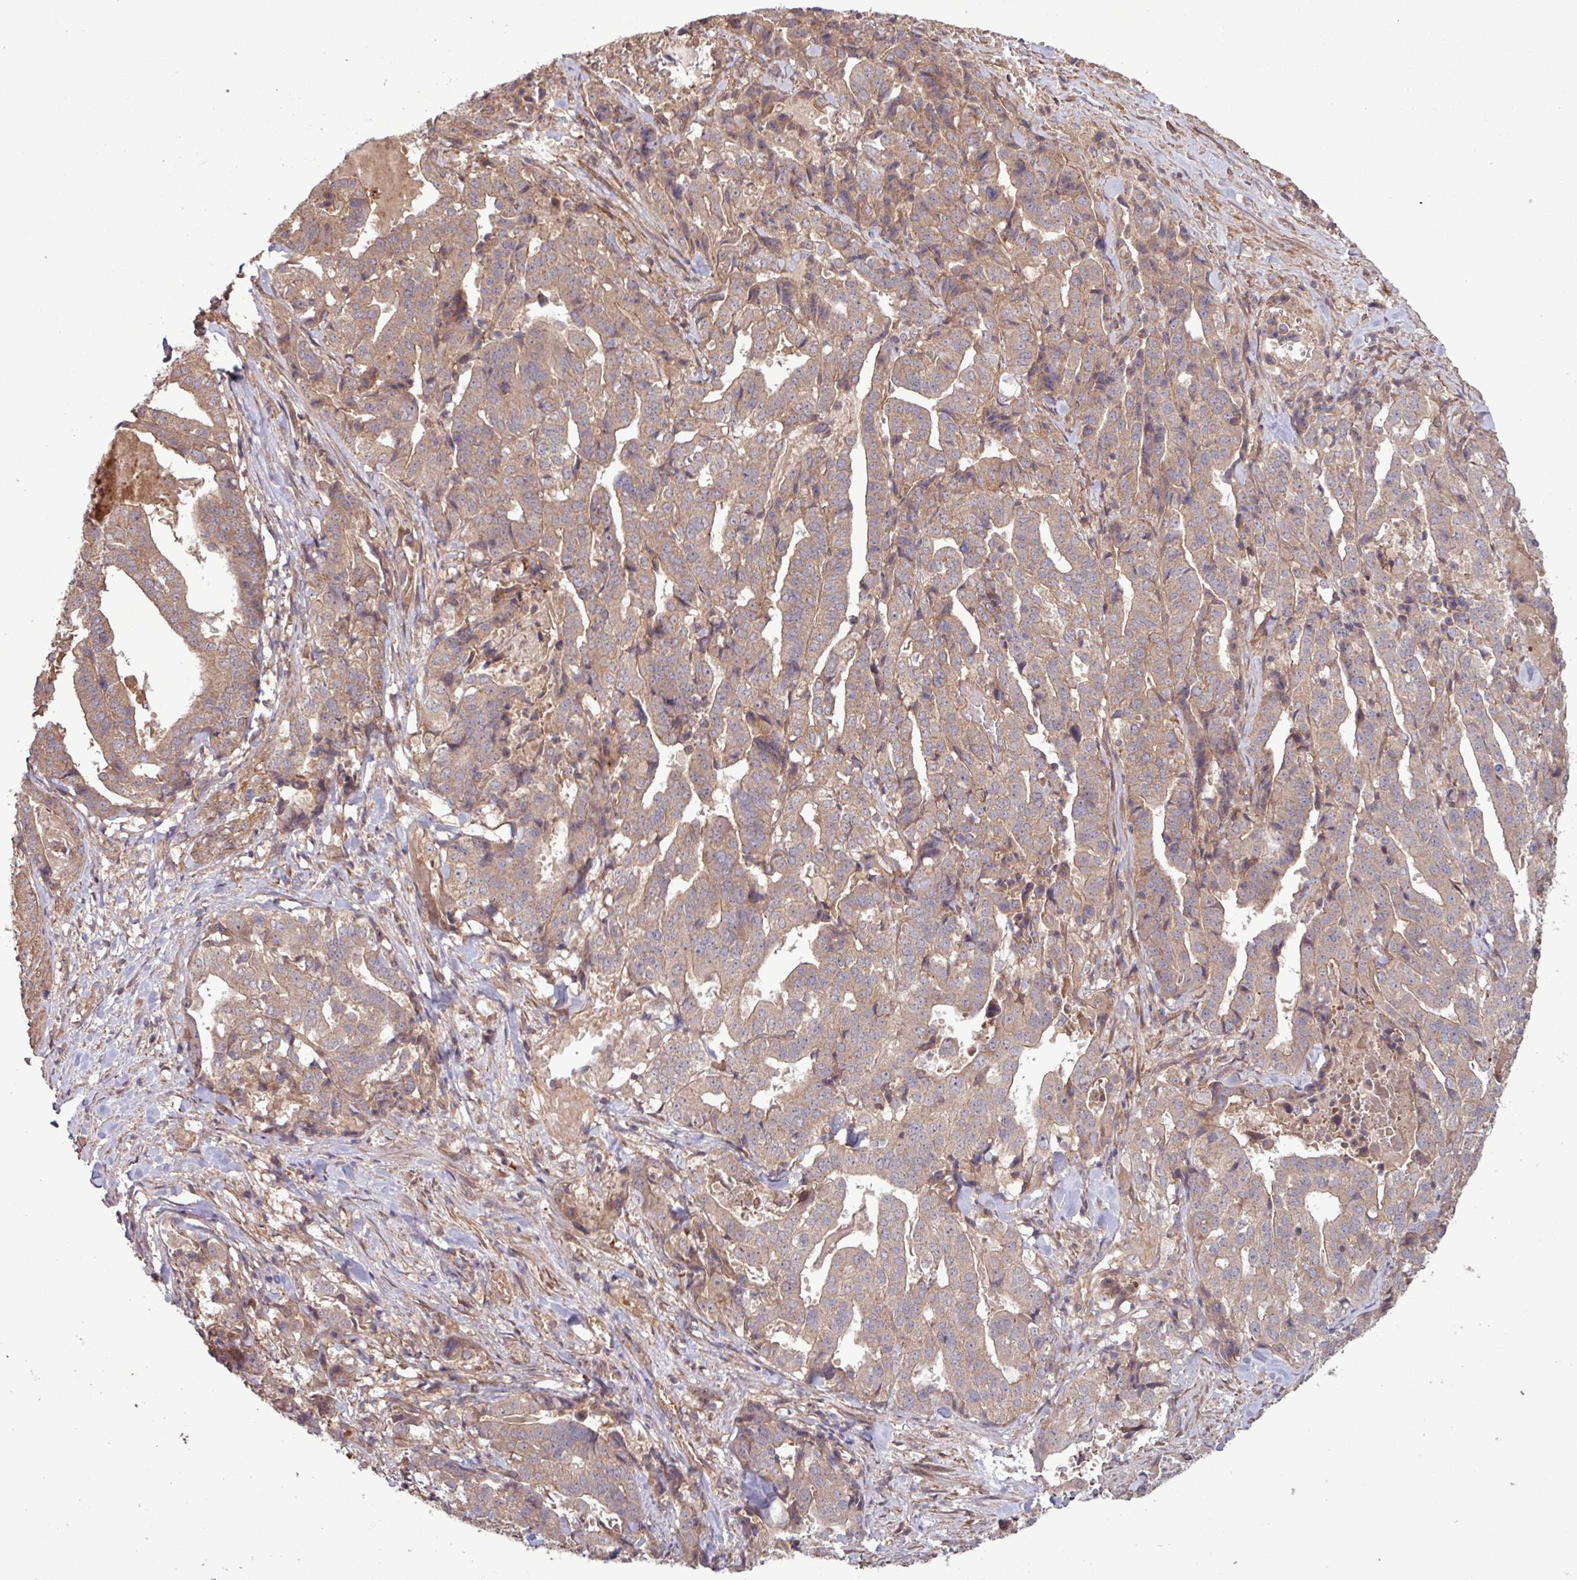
{"staining": {"intensity": "moderate", "quantity": ">75%", "location": "cytoplasmic/membranous"}, "tissue": "stomach cancer", "cell_type": "Tumor cells", "image_type": "cancer", "snomed": [{"axis": "morphology", "description": "Adenocarcinoma, NOS"}, {"axis": "topography", "description": "Stomach"}], "caption": "Protein expression analysis of adenocarcinoma (stomach) displays moderate cytoplasmic/membranous positivity in about >75% of tumor cells.", "gene": "TRABD2A", "patient": {"sex": "male", "age": 48}}